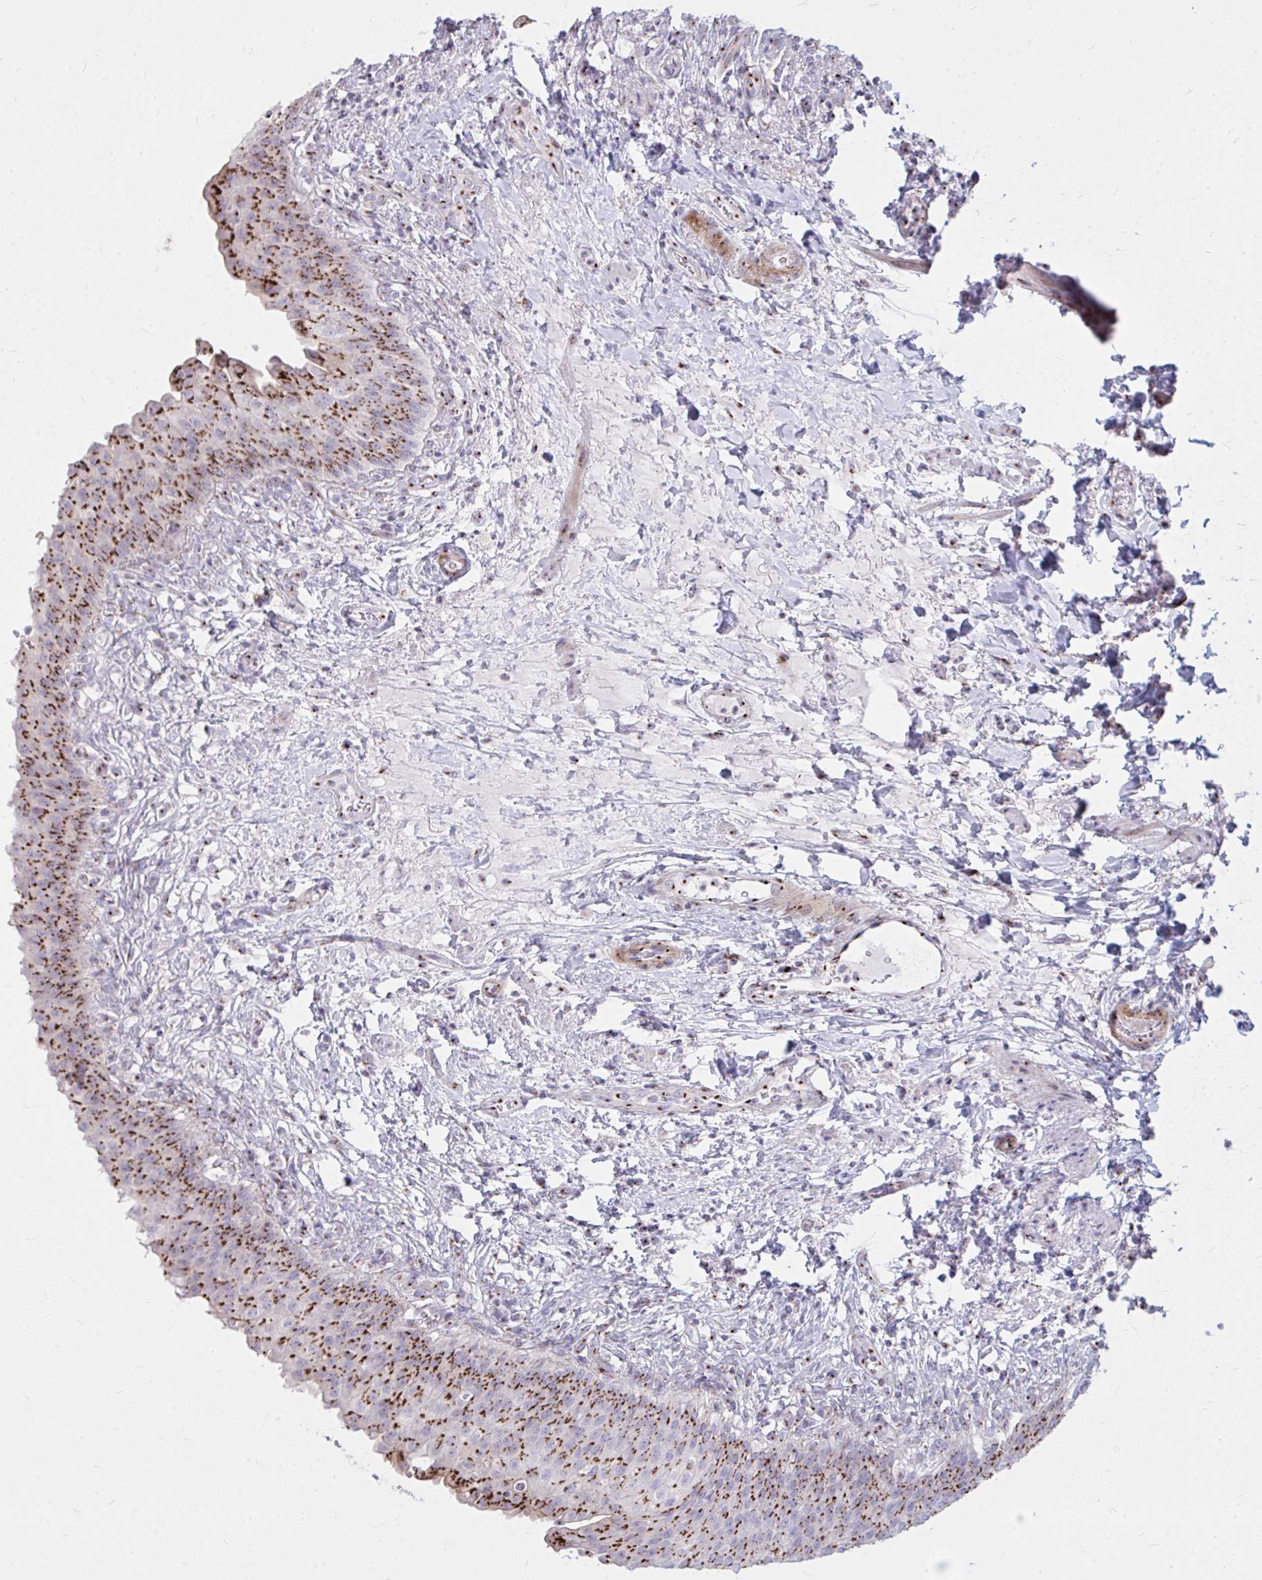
{"staining": {"intensity": "strong", "quantity": ">75%", "location": "cytoplasmic/membranous"}, "tissue": "urinary bladder", "cell_type": "Urothelial cells", "image_type": "normal", "snomed": [{"axis": "morphology", "description": "Normal tissue, NOS"}, {"axis": "topography", "description": "Urinary bladder"}, {"axis": "topography", "description": "Peripheral nerve tissue"}], "caption": "High-power microscopy captured an IHC micrograph of benign urinary bladder, revealing strong cytoplasmic/membranous staining in approximately >75% of urothelial cells. The staining was performed using DAB (3,3'-diaminobenzidine) to visualize the protein expression in brown, while the nuclei were stained in blue with hematoxylin (Magnification: 20x).", "gene": "RAB6A", "patient": {"sex": "female", "age": 60}}